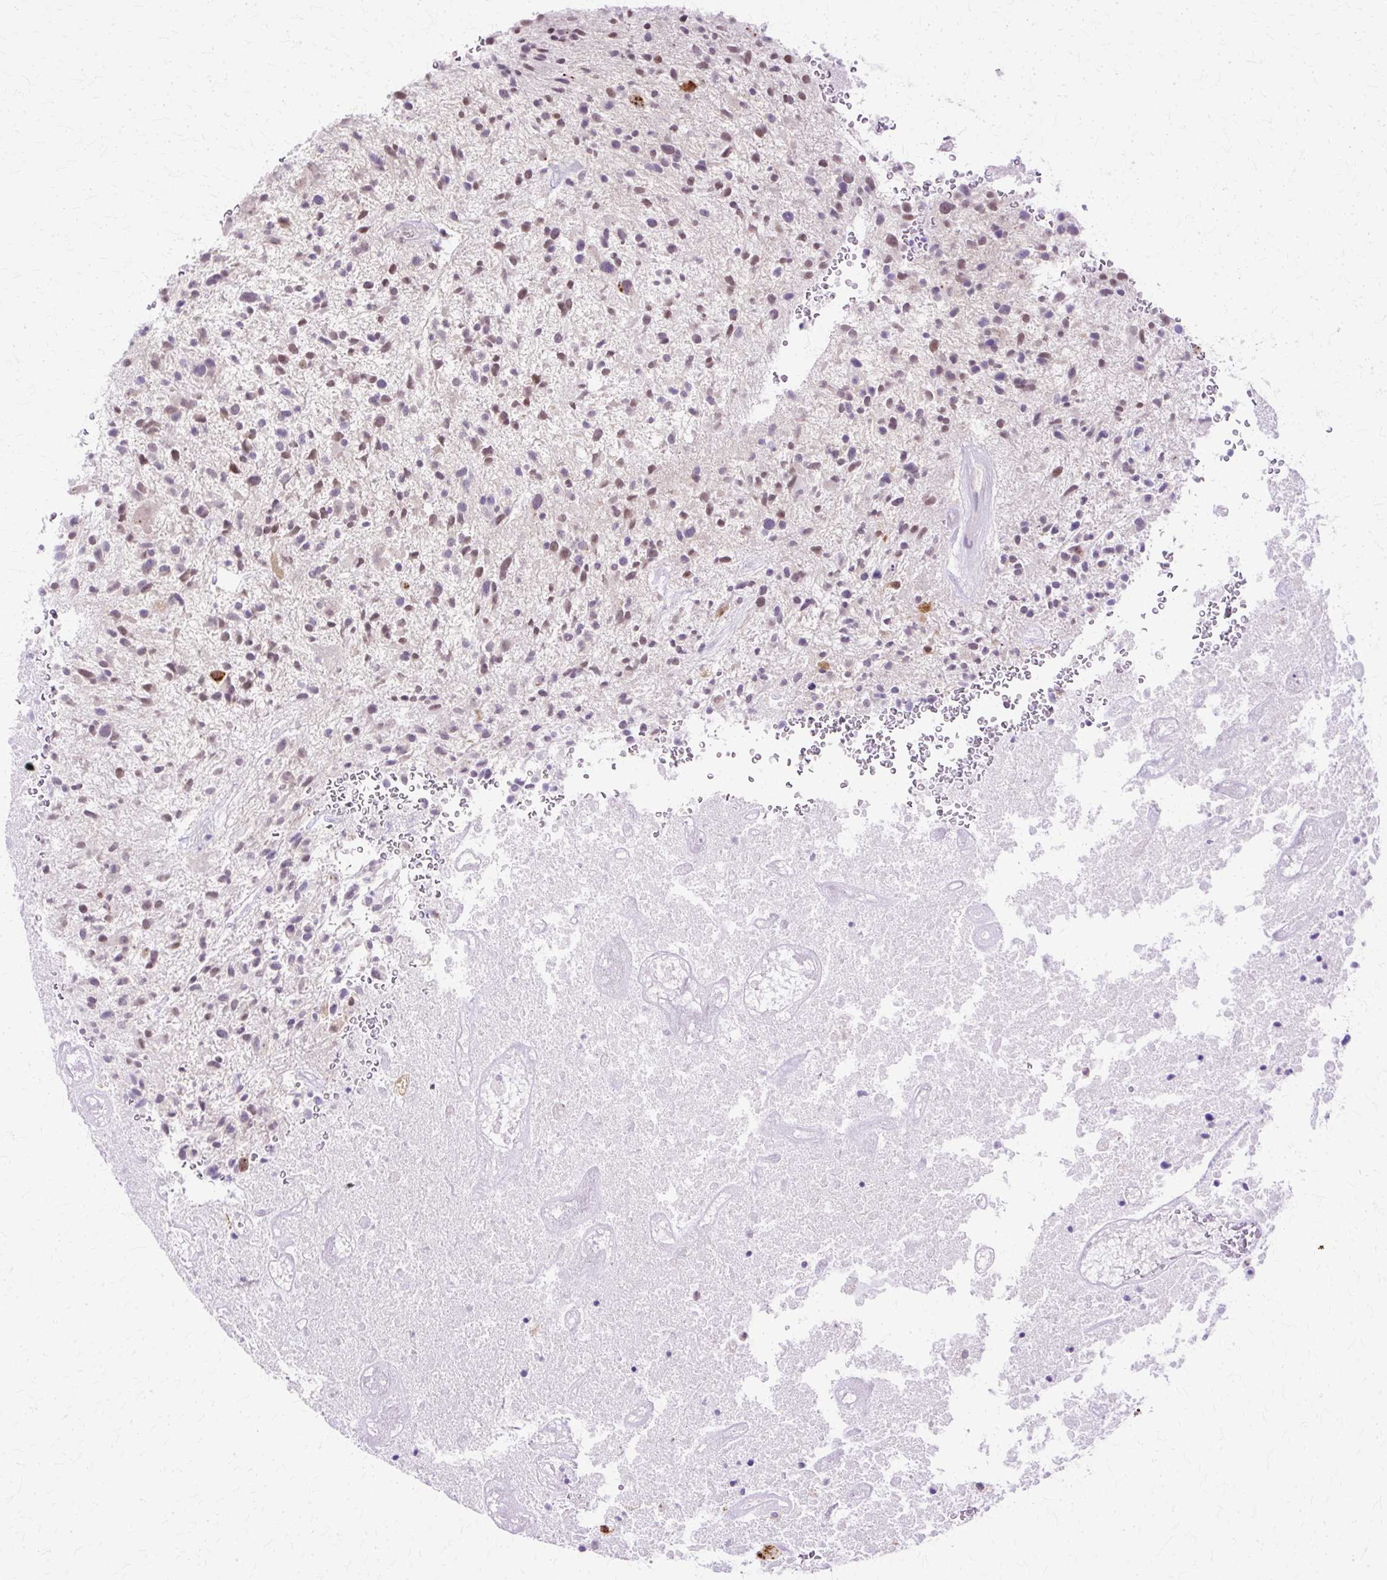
{"staining": {"intensity": "moderate", "quantity": "25%-75%", "location": "nuclear"}, "tissue": "glioma", "cell_type": "Tumor cells", "image_type": "cancer", "snomed": [{"axis": "morphology", "description": "Glioma, malignant, High grade"}, {"axis": "topography", "description": "Brain"}], "caption": "Approximately 25%-75% of tumor cells in glioma reveal moderate nuclear protein staining as visualized by brown immunohistochemical staining.", "gene": "HSPA8", "patient": {"sex": "male", "age": 47}}